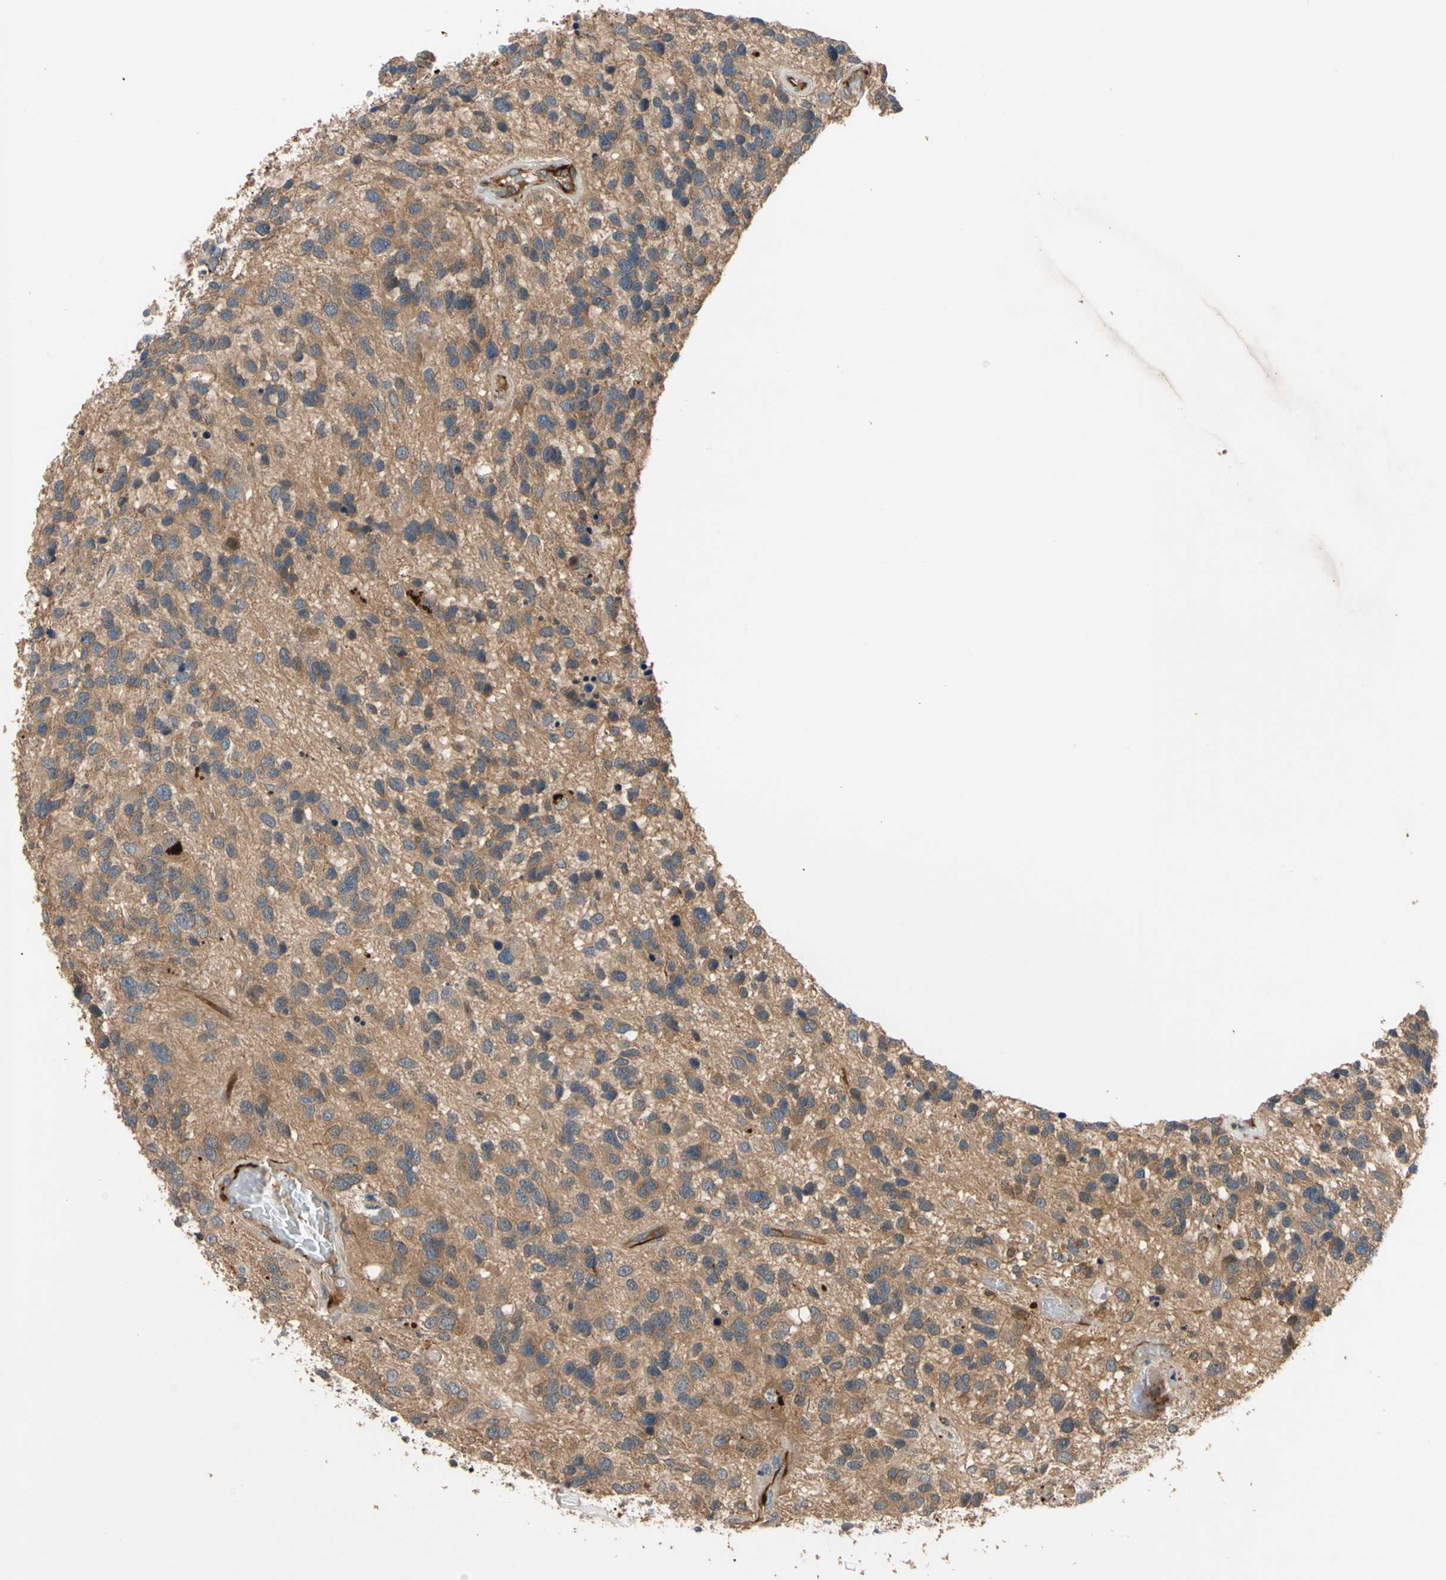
{"staining": {"intensity": "moderate", "quantity": ">75%", "location": "cytoplasmic/membranous"}, "tissue": "glioma", "cell_type": "Tumor cells", "image_type": "cancer", "snomed": [{"axis": "morphology", "description": "Glioma, malignant, High grade"}, {"axis": "topography", "description": "Brain"}], "caption": "Immunohistochemical staining of high-grade glioma (malignant) reveals moderate cytoplasmic/membranous protein staining in approximately >75% of tumor cells.", "gene": "FGD6", "patient": {"sex": "female", "age": 58}}